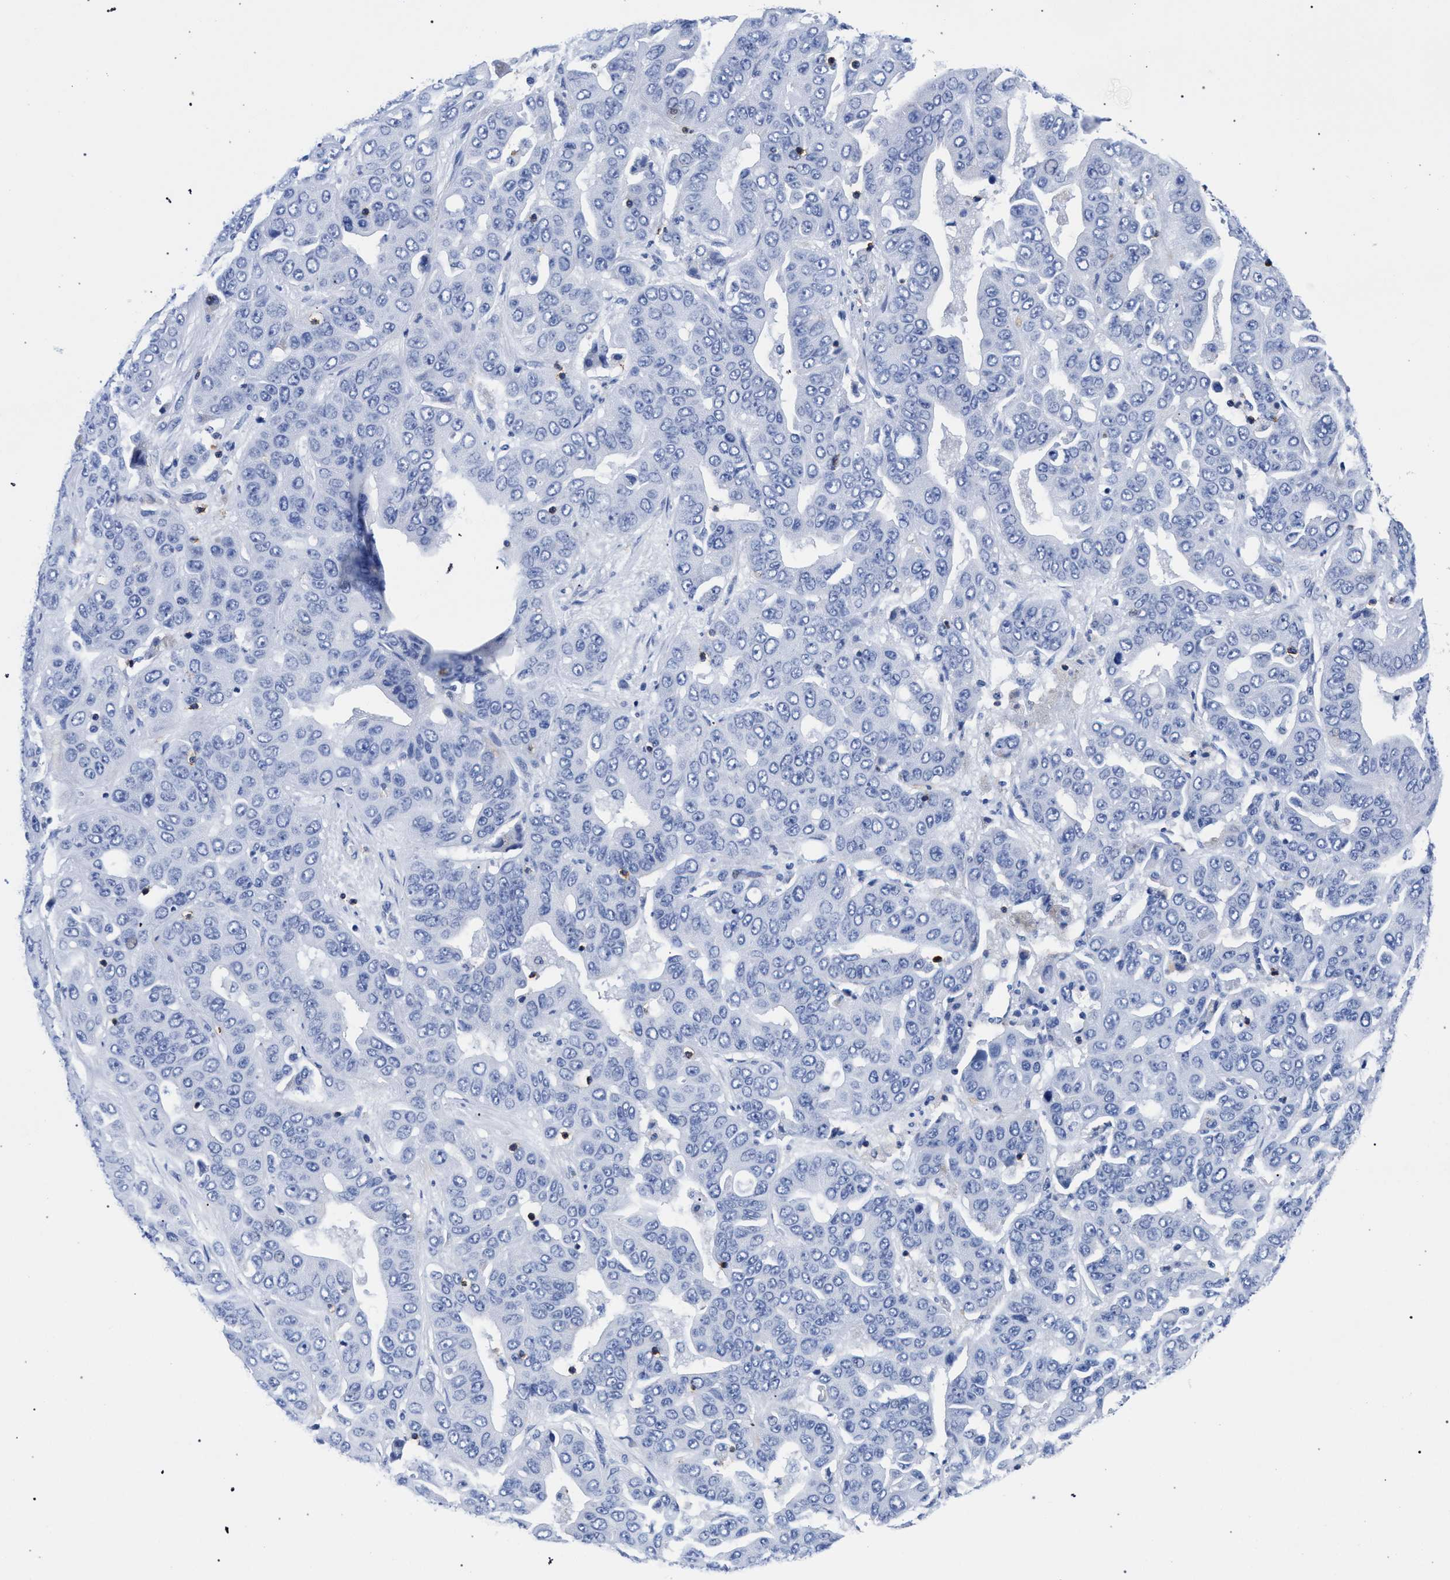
{"staining": {"intensity": "negative", "quantity": "none", "location": "none"}, "tissue": "liver cancer", "cell_type": "Tumor cells", "image_type": "cancer", "snomed": [{"axis": "morphology", "description": "Cholangiocarcinoma"}, {"axis": "topography", "description": "Liver"}], "caption": "Liver cancer (cholangiocarcinoma) was stained to show a protein in brown. There is no significant expression in tumor cells. (Immunohistochemistry, brightfield microscopy, high magnification).", "gene": "KLRK1", "patient": {"sex": "female", "age": 52}}